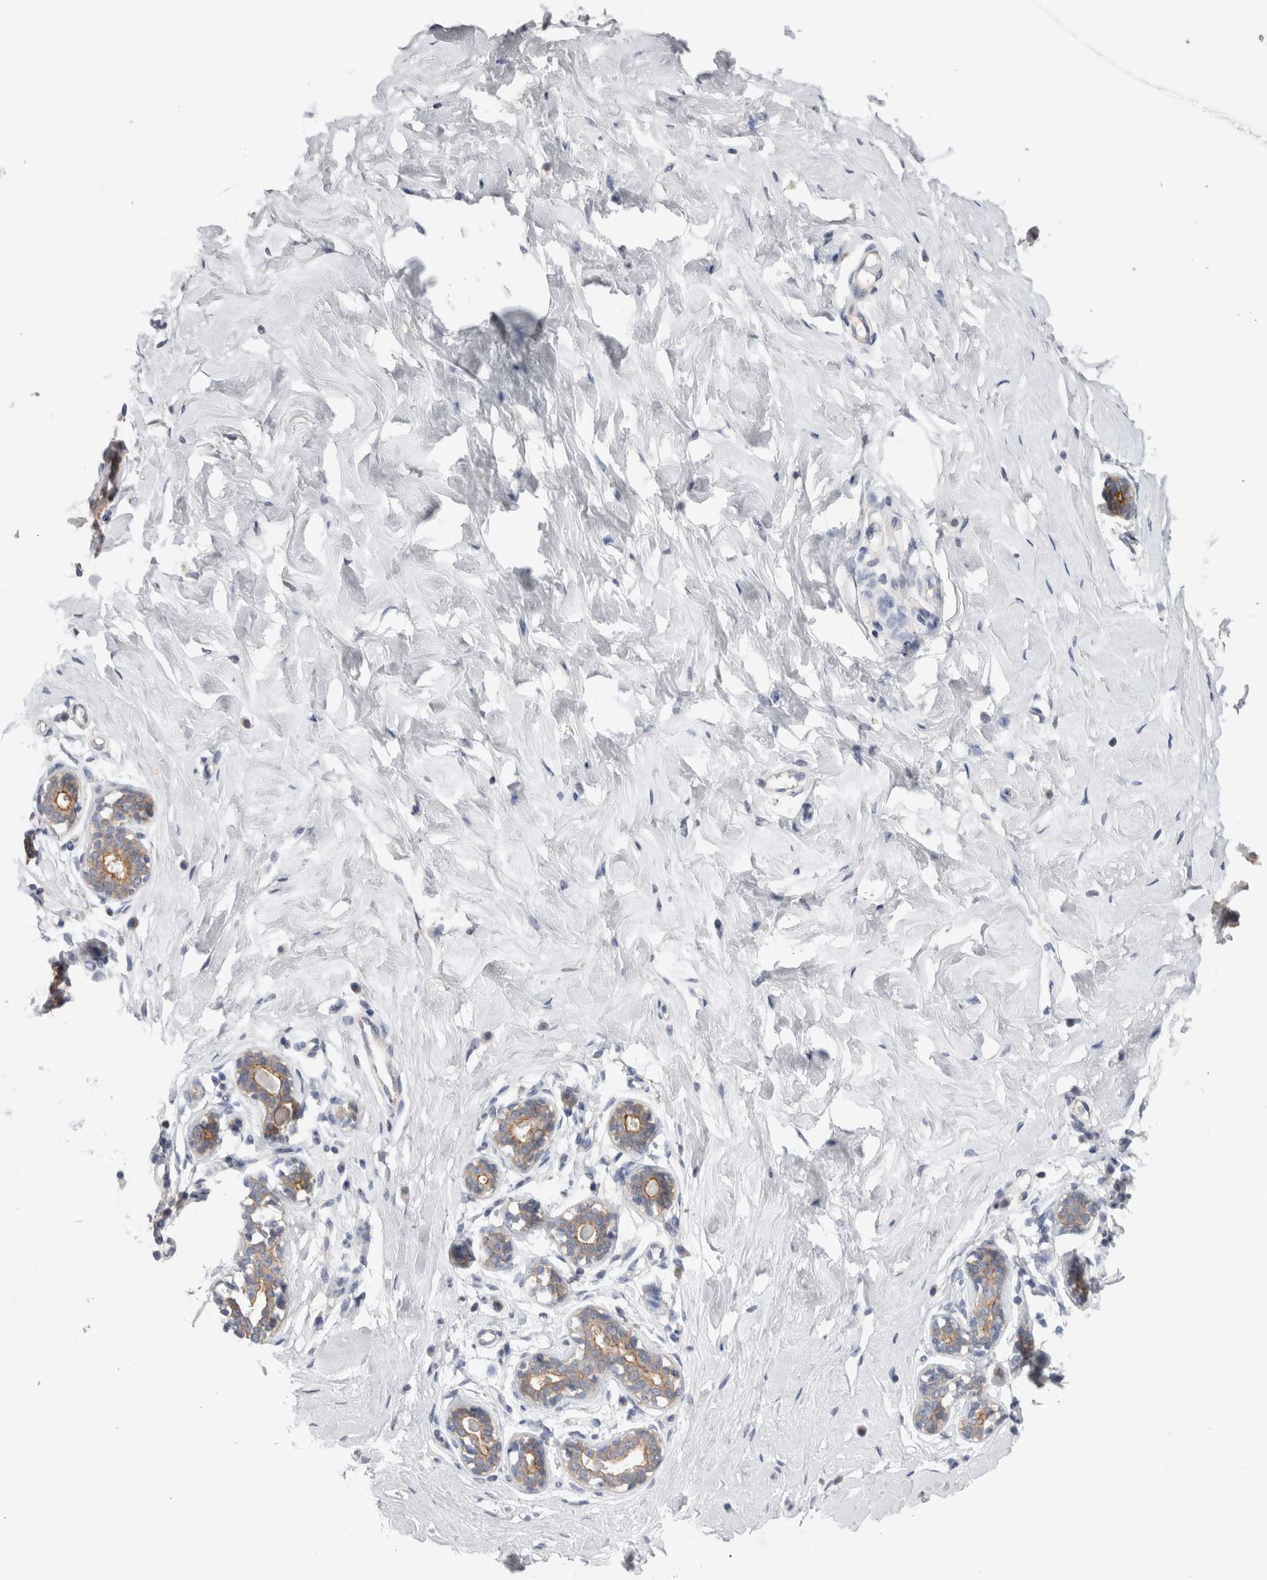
{"staining": {"intensity": "negative", "quantity": "none", "location": "none"}, "tissue": "breast", "cell_type": "Adipocytes", "image_type": "normal", "snomed": [{"axis": "morphology", "description": "Normal tissue, NOS"}, {"axis": "topography", "description": "Breast"}], "caption": "There is no significant expression in adipocytes of breast. Brightfield microscopy of IHC stained with DAB (brown) and hematoxylin (blue), captured at high magnification.", "gene": "OTOR", "patient": {"sex": "female", "age": 23}}